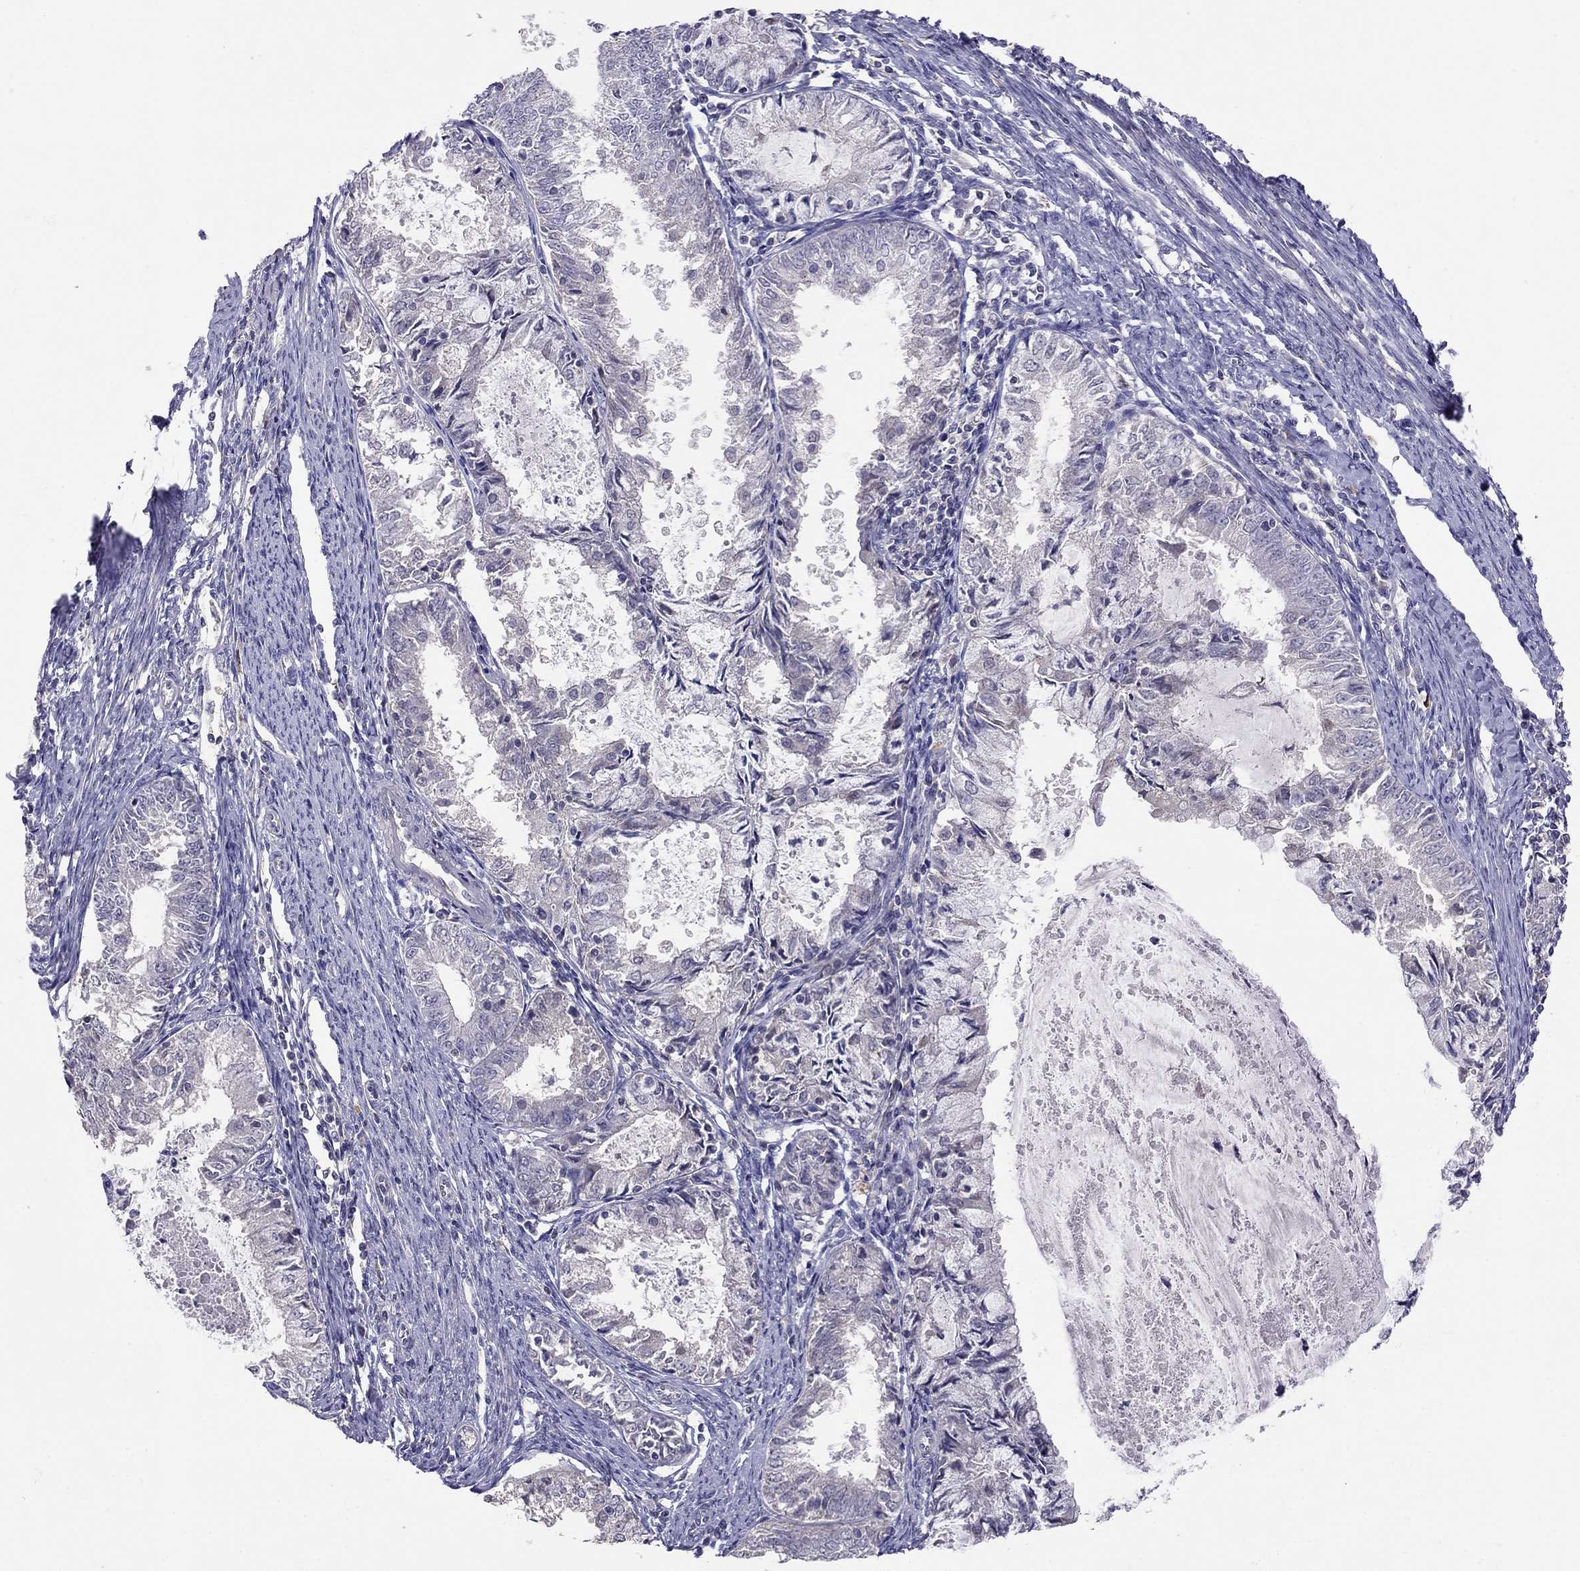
{"staining": {"intensity": "negative", "quantity": "none", "location": "none"}, "tissue": "endometrial cancer", "cell_type": "Tumor cells", "image_type": "cancer", "snomed": [{"axis": "morphology", "description": "Adenocarcinoma, NOS"}, {"axis": "topography", "description": "Endometrium"}], "caption": "DAB (3,3'-diaminobenzidine) immunohistochemical staining of human endometrial cancer exhibits no significant positivity in tumor cells. The staining is performed using DAB (3,3'-diaminobenzidine) brown chromogen with nuclei counter-stained in using hematoxylin.", "gene": "RTP5", "patient": {"sex": "female", "age": 57}}